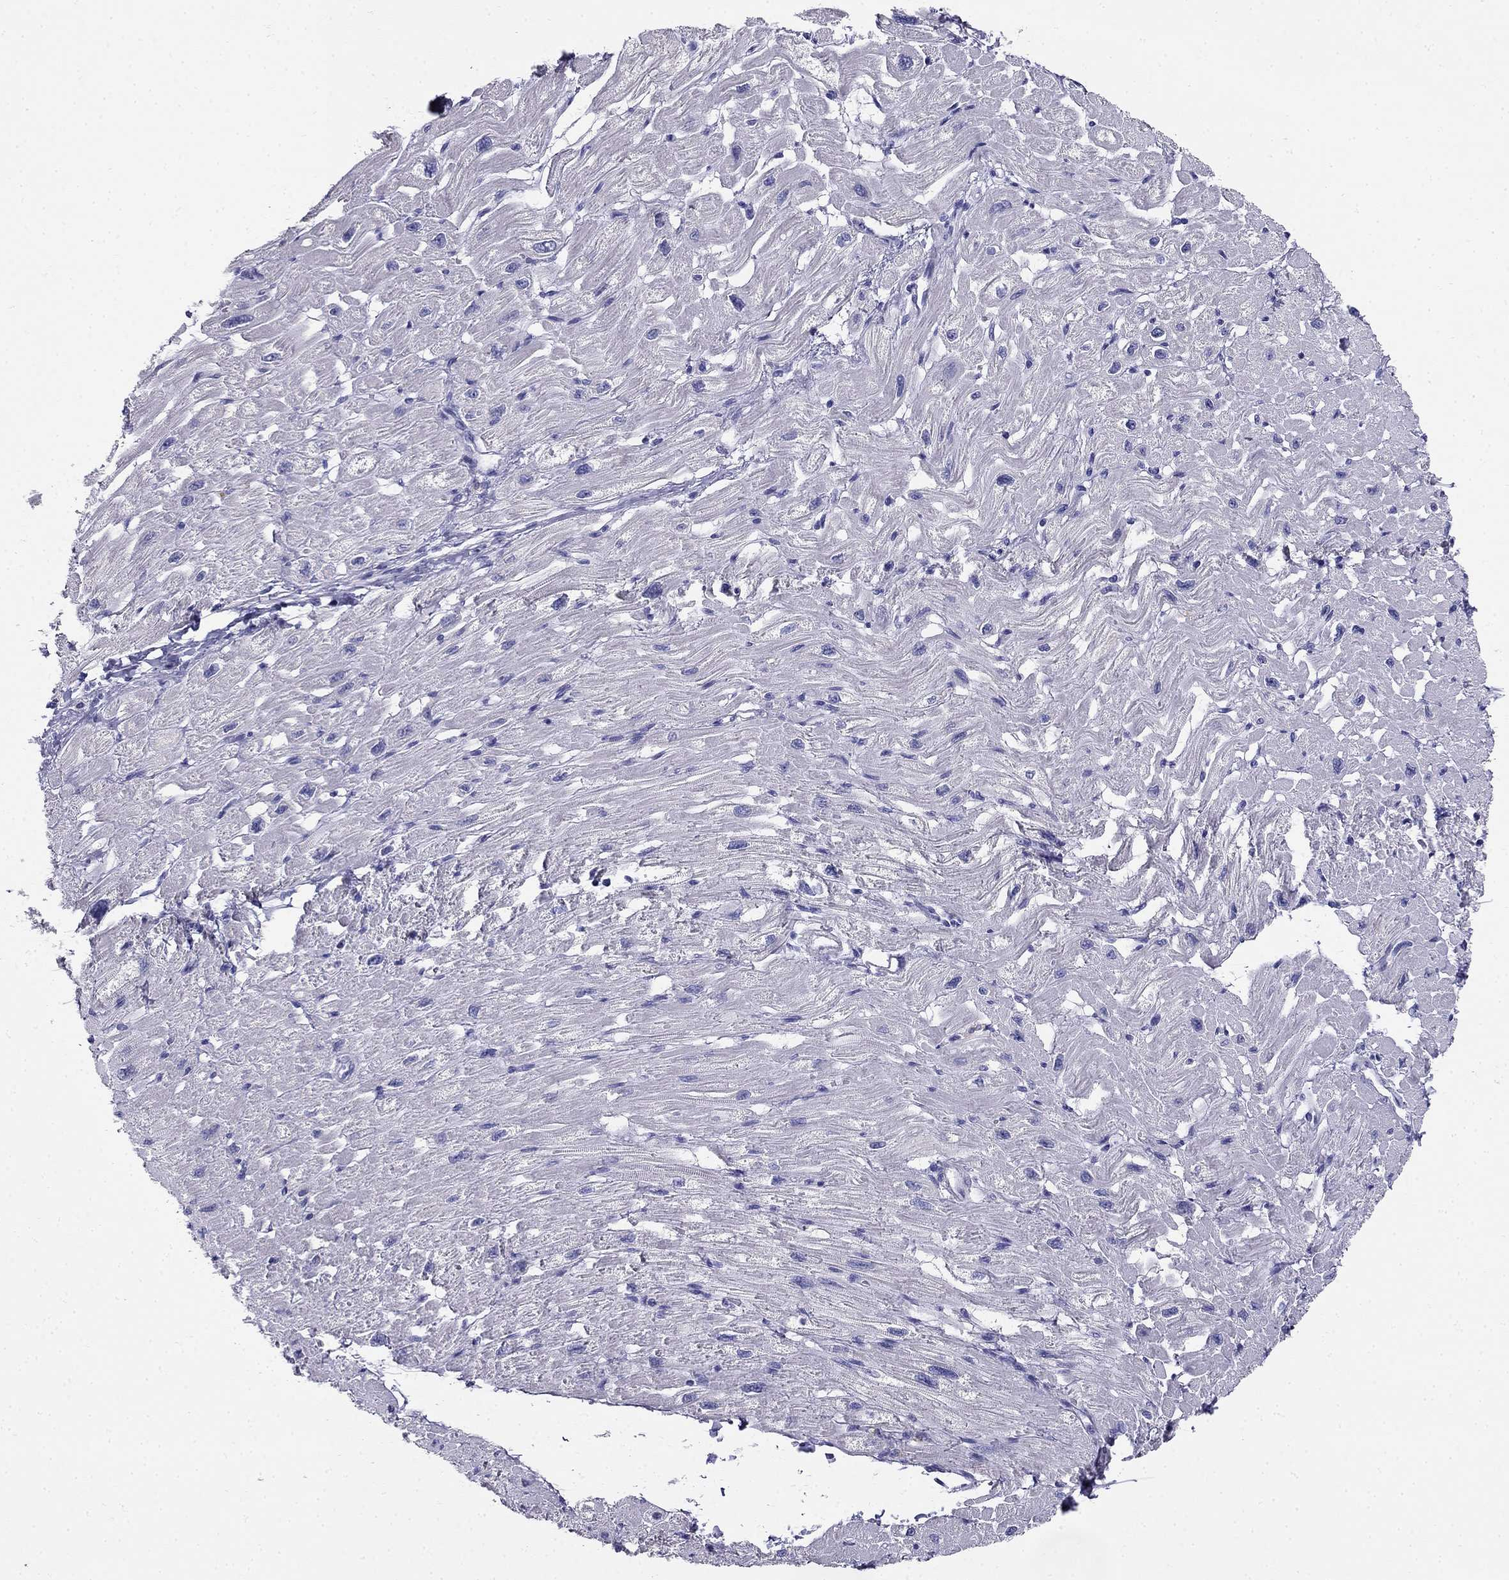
{"staining": {"intensity": "negative", "quantity": "none", "location": "none"}, "tissue": "heart muscle", "cell_type": "Cardiomyocytes", "image_type": "normal", "snomed": [{"axis": "morphology", "description": "Normal tissue, NOS"}, {"axis": "topography", "description": "Heart"}], "caption": "IHC image of benign heart muscle: heart muscle stained with DAB reveals no significant protein expression in cardiomyocytes.", "gene": "PPP1R36", "patient": {"sex": "male", "age": 66}}